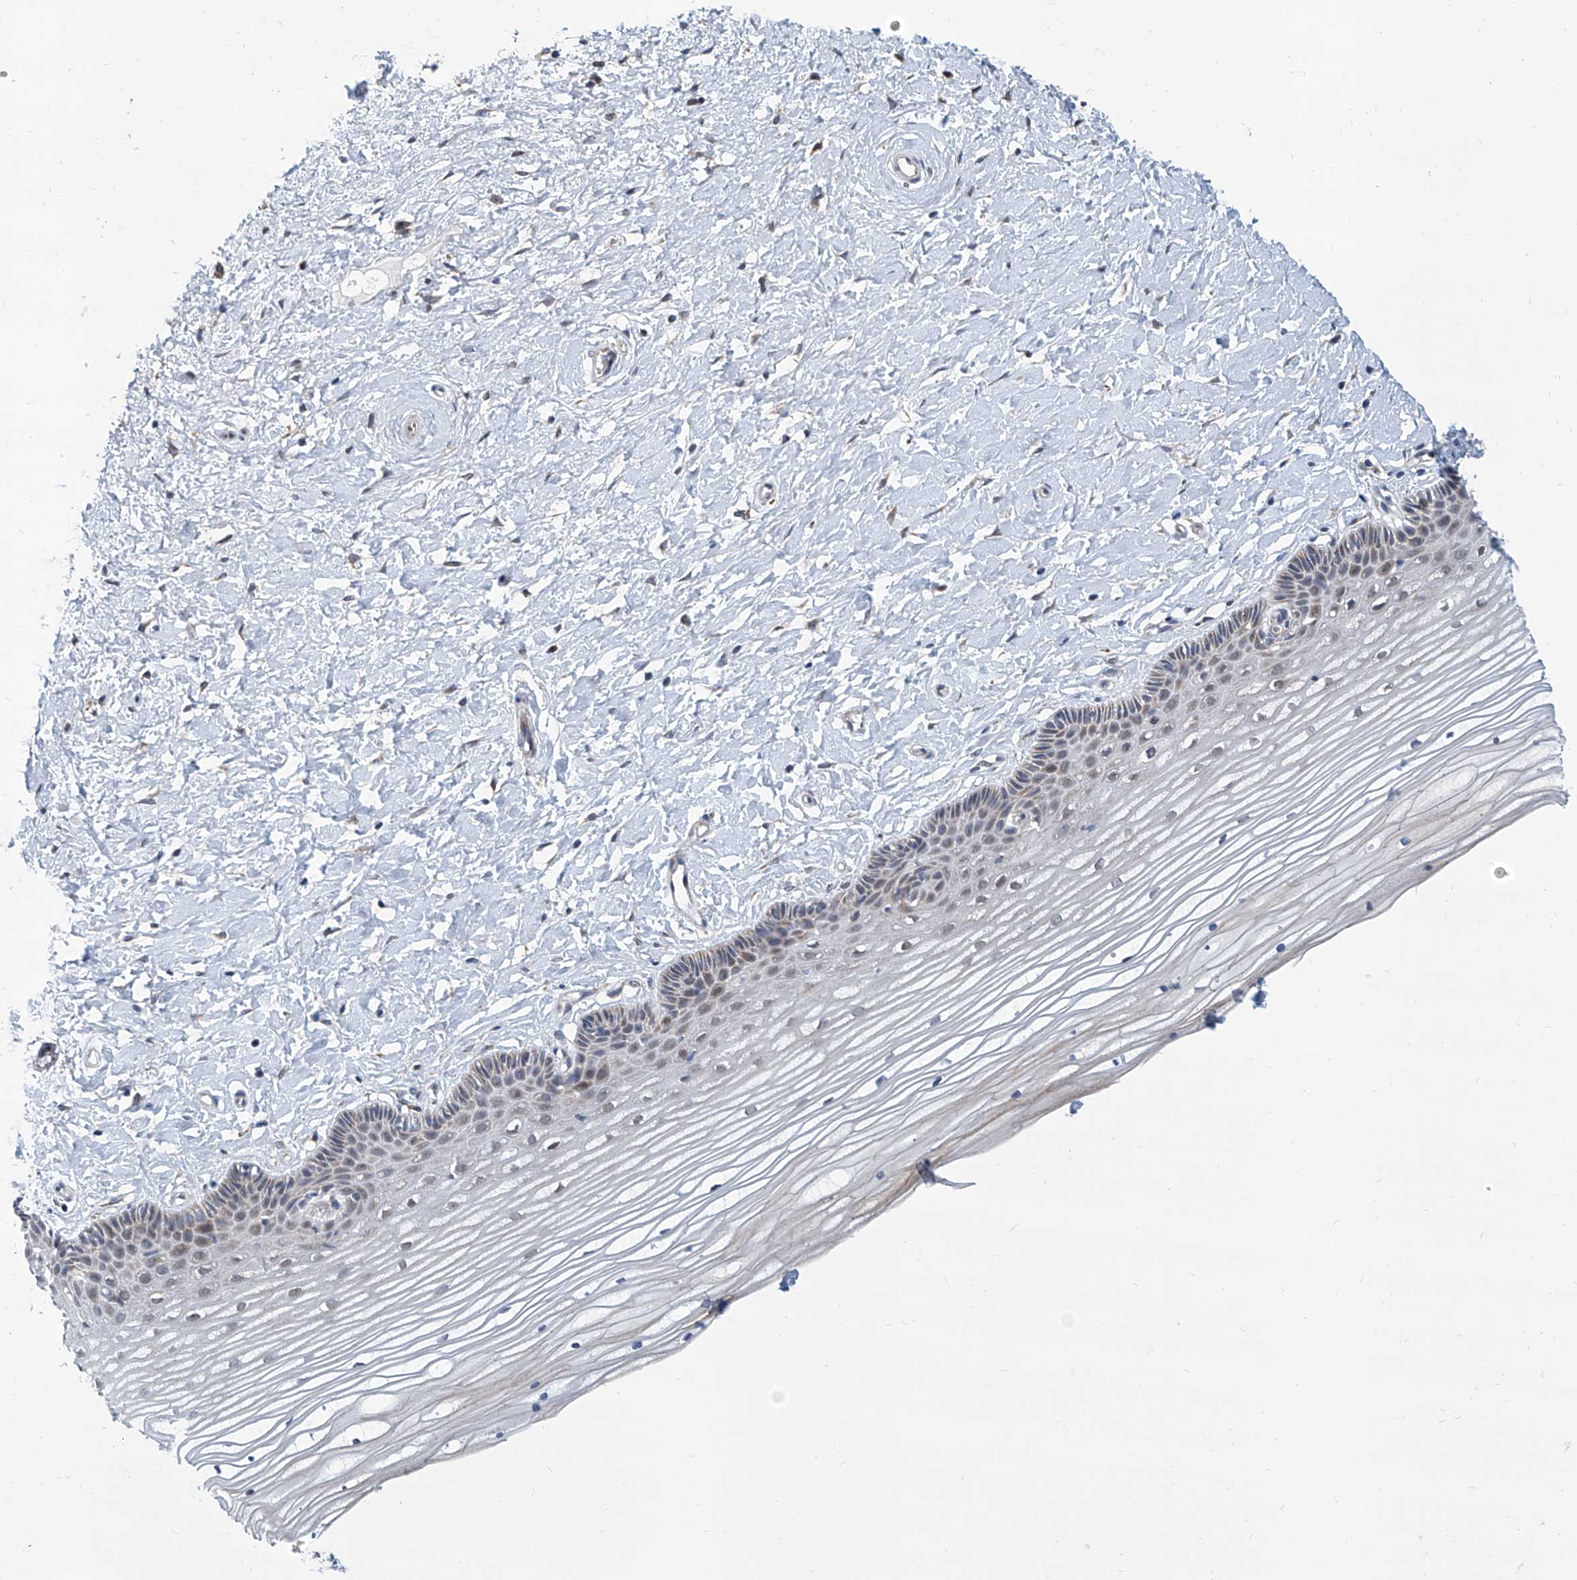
{"staining": {"intensity": "moderate", "quantity": "<25%", "location": "cytoplasmic/membranous"}, "tissue": "vagina", "cell_type": "Squamous epithelial cells", "image_type": "normal", "snomed": [{"axis": "morphology", "description": "Normal tissue, NOS"}, {"axis": "topography", "description": "Vagina"}, {"axis": "topography", "description": "Cervix"}], "caption": "An immunohistochemistry (IHC) histopathology image of normal tissue is shown. Protein staining in brown labels moderate cytoplasmic/membranous positivity in vagina within squamous epithelial cells. Using DAB (brown) and hematoxylin (blue) stains, captured at high magnification using brightfield microscopy.", "gene": "USP48", "patient": {"sex": "female", "age": 40}}